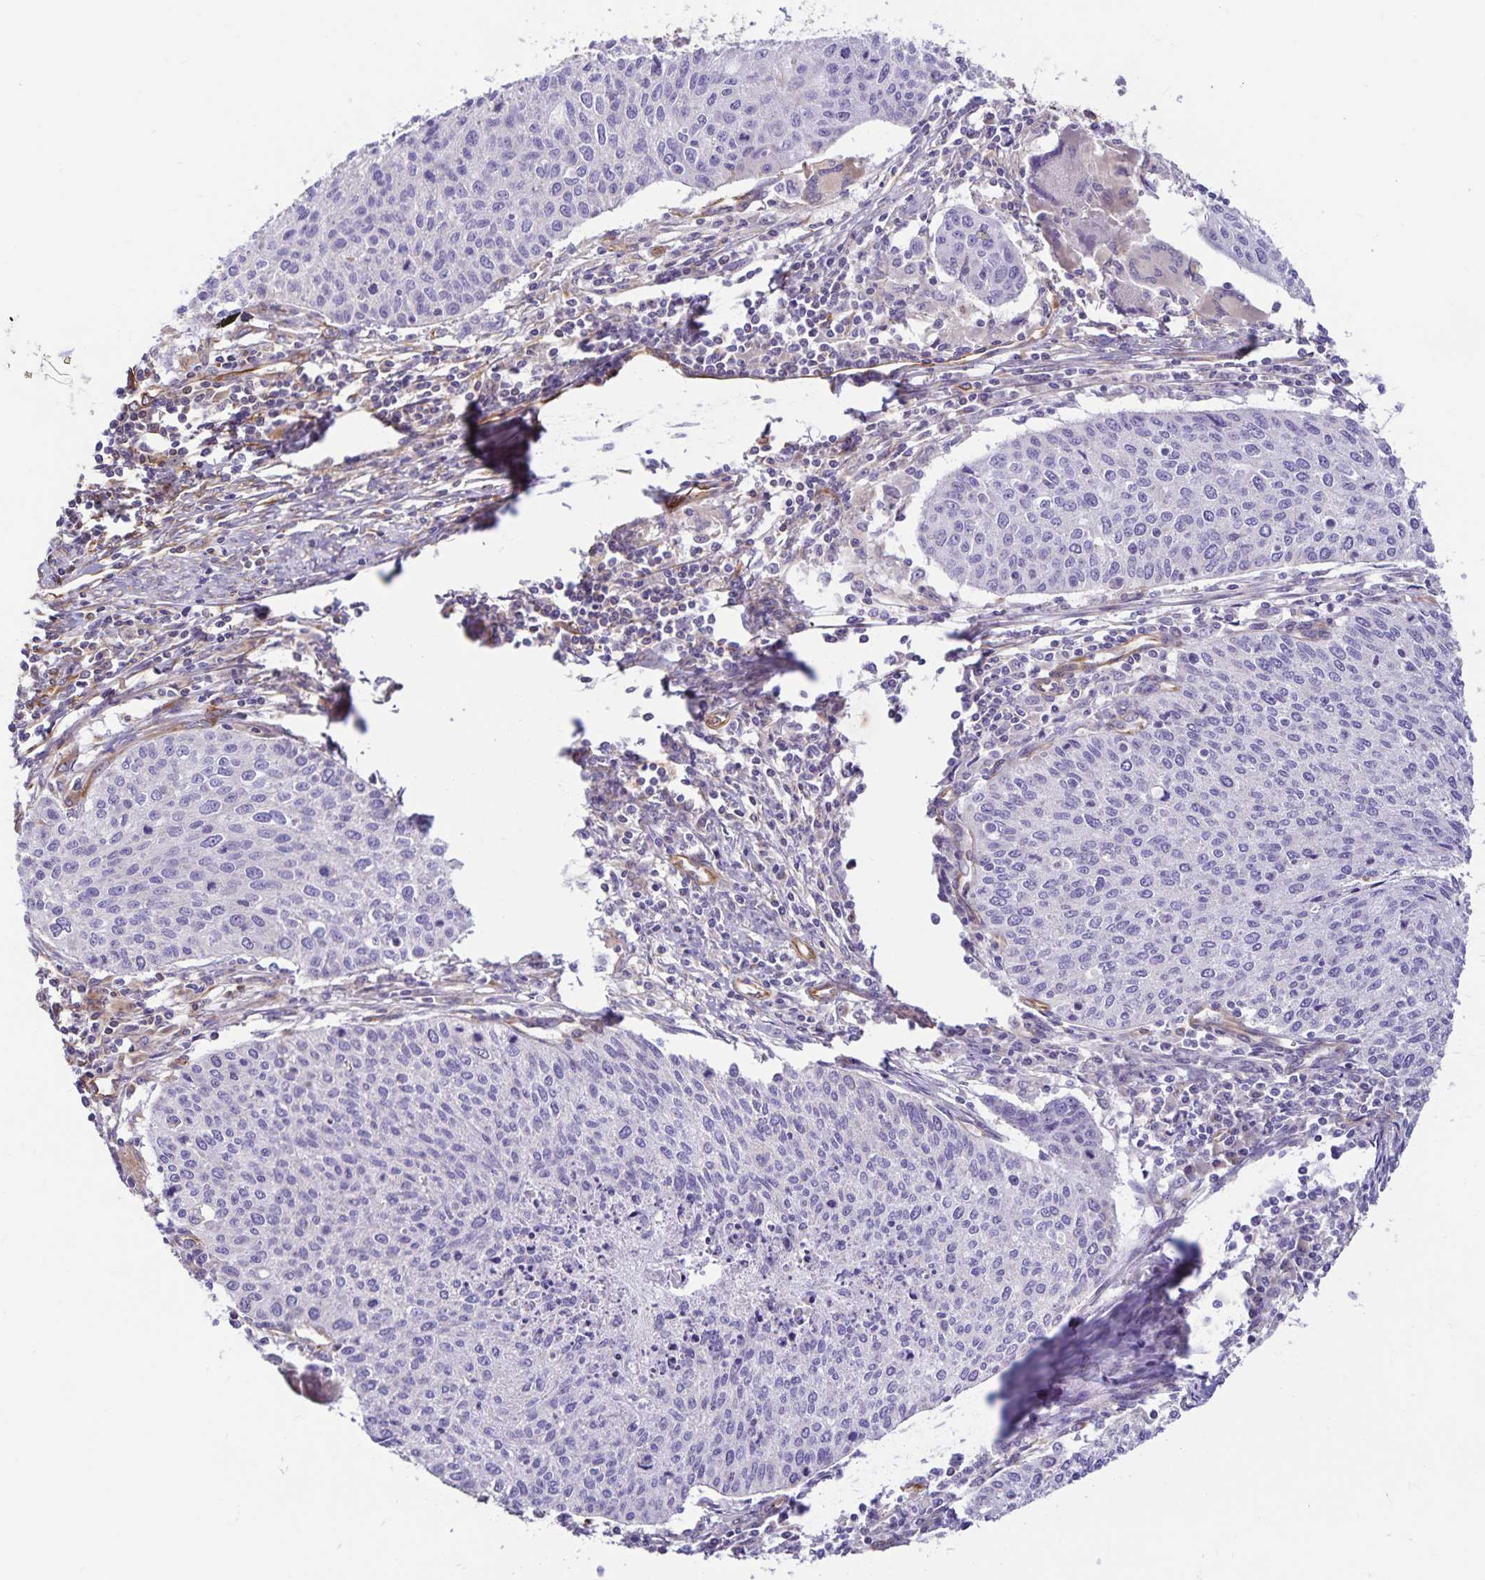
{"staining": {"intensity": "negative", "quantity": "none", "location": "none"}, "tissue": "cervical cancer", "cell_type": "Tumor cells", "image_type": "cancer", "snomed": [{"axis": "morphology", "description": "Squamous cell carcinoma, NOS"}, {"axis": "topography", "description": "Cervix"}], "caption": "IHC histopathology image of neoplastic tissue: cervical cancer stained with DAB shows no significant protein positivity in tumor cells.", "gene": "TRPV6", "patient": {"sex": "female", "age": 38}}